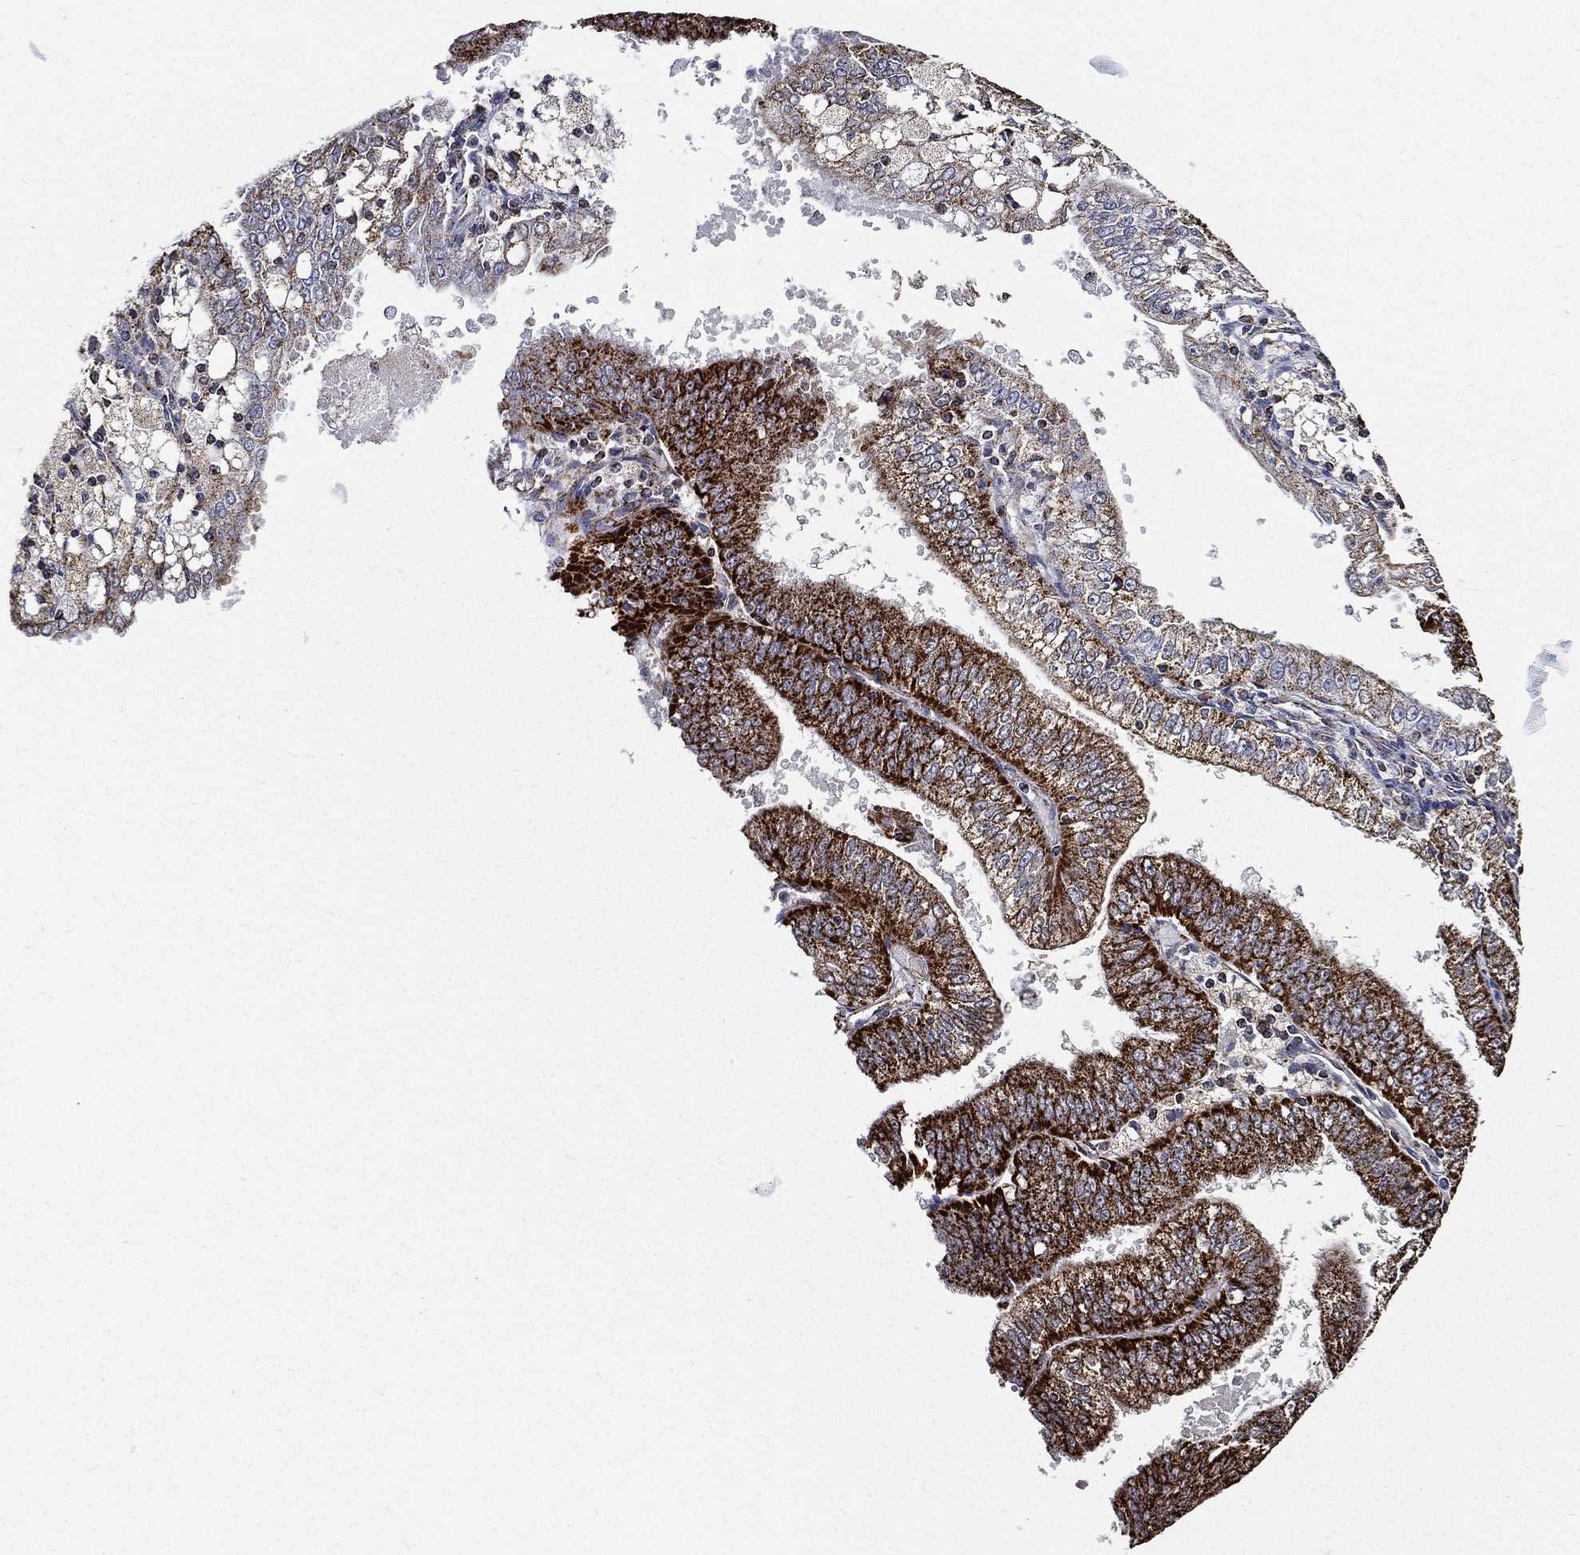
{"staining": {"intensity": "strong", "quantity": ">75%", "location": "cytoplasmic/membranous"}, "tissue": "endometrial cancer", "cell_type": "Tumor cells", "image_type": "cancer", "snomed": [{"axis": "morphology", "description": "Adenocarcinoma, NOS"}, {"axis": "topography", "description": "Endometrium"}], "caption": "High-magnification brightfield microscopy of endometrial cancer stained with DAB (brown) and counterstained with hematoxylin (blue). tumor cells exhibit strong cytoplasmic/membranous positivity is present in about>75% of cells.", "gene": "NDUFAB1", "patient": {"sex": "female", "age": 66}}